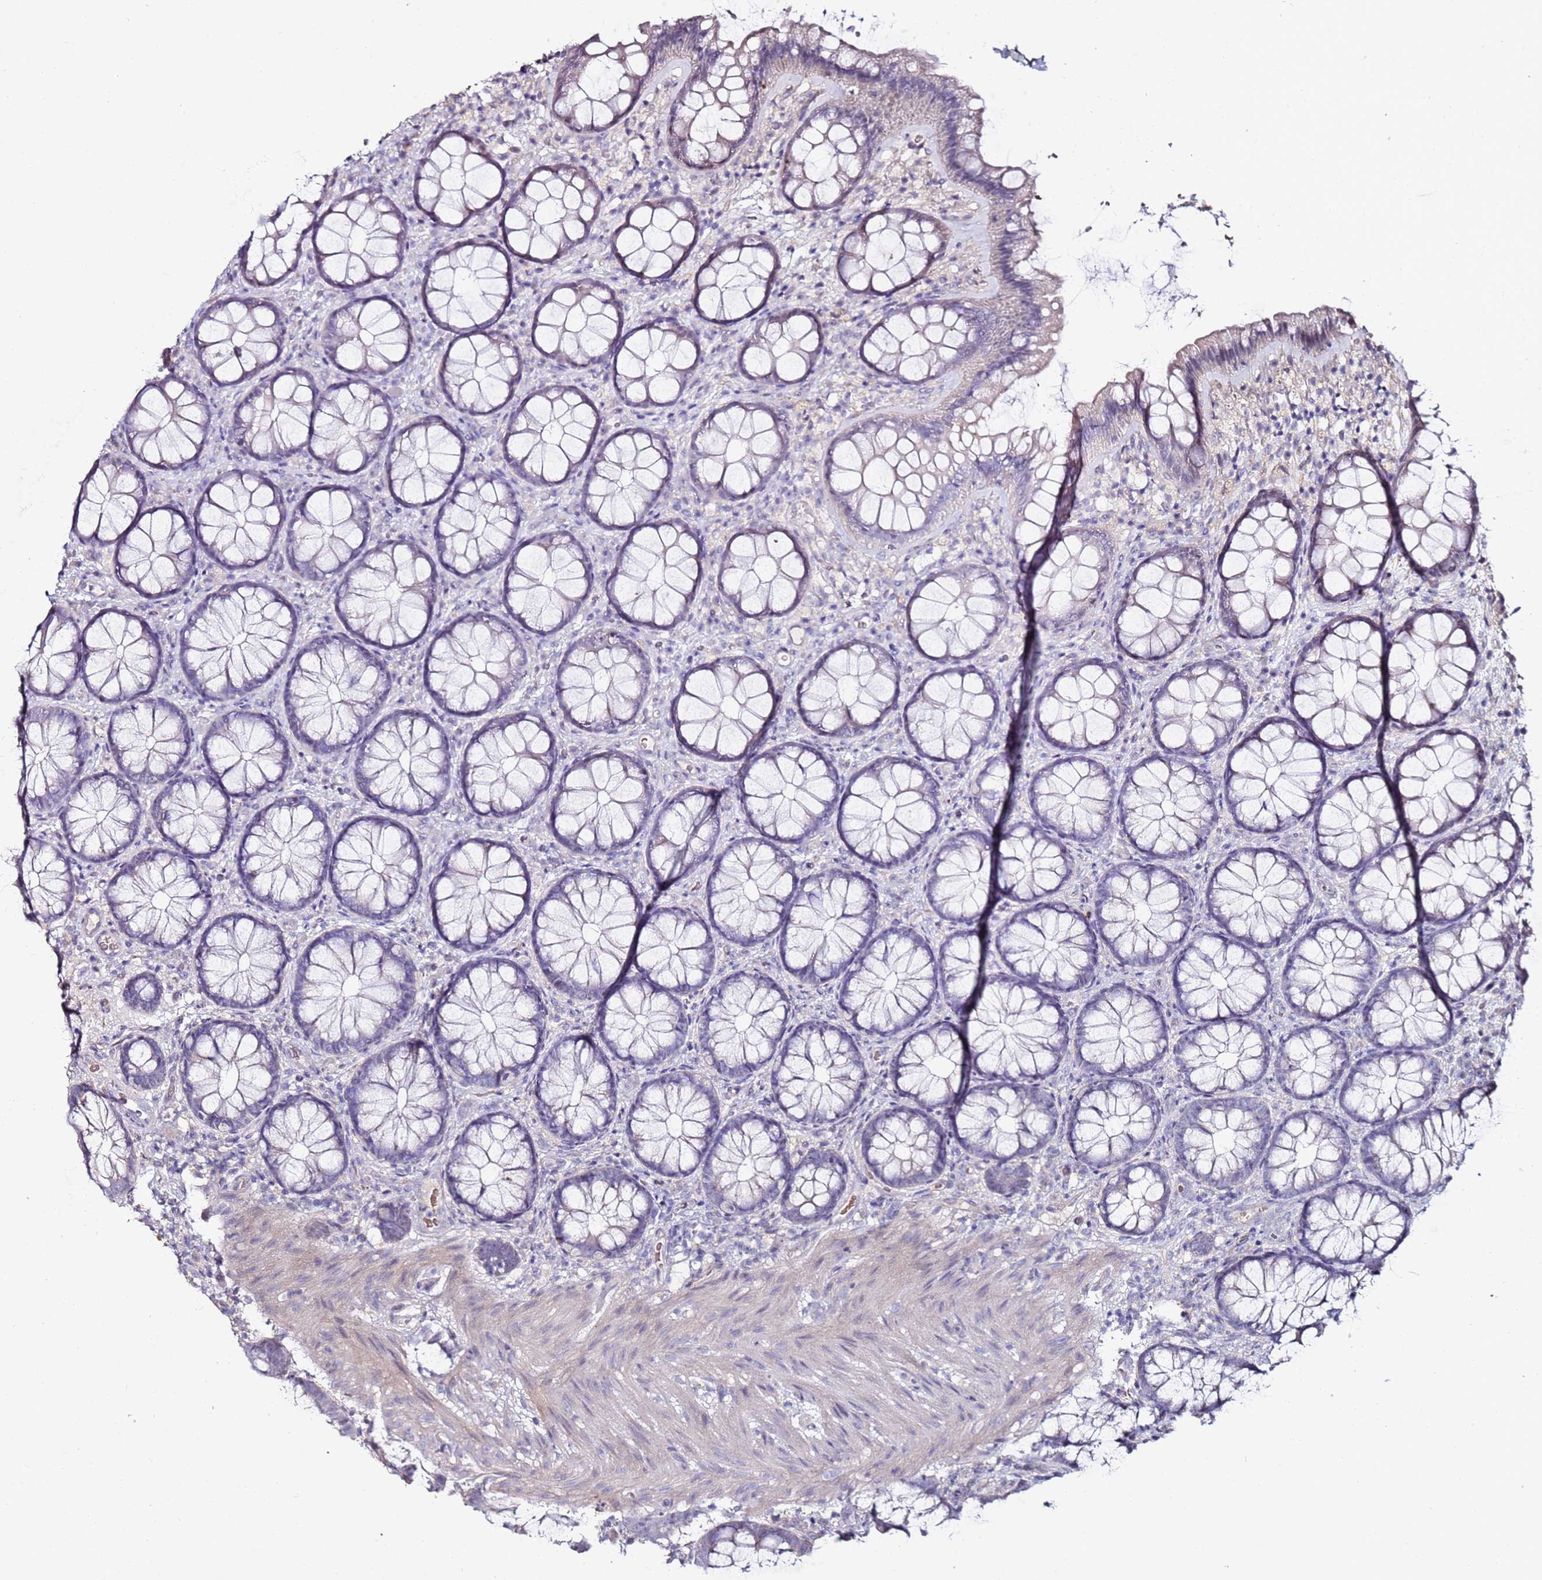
{"staining": {"intensity": "negative", "quantity": "none", "location": "none"}, "tissue": "colon", "cell_type": "Endothelial cells", "image_type": "normal", "snomed": [{"axis": "morphology", "description": "Normal tissue, NOS"}, {"axis": "topography", "description": "Colon"}], "caption": "Immunohistochemistry histopathology image of normal human colon stained for a protein (brown), which demonstrates no expression in endothelial cells.", "gene": "C3orf80", "patient": {"sex": "male", "age": 46}}